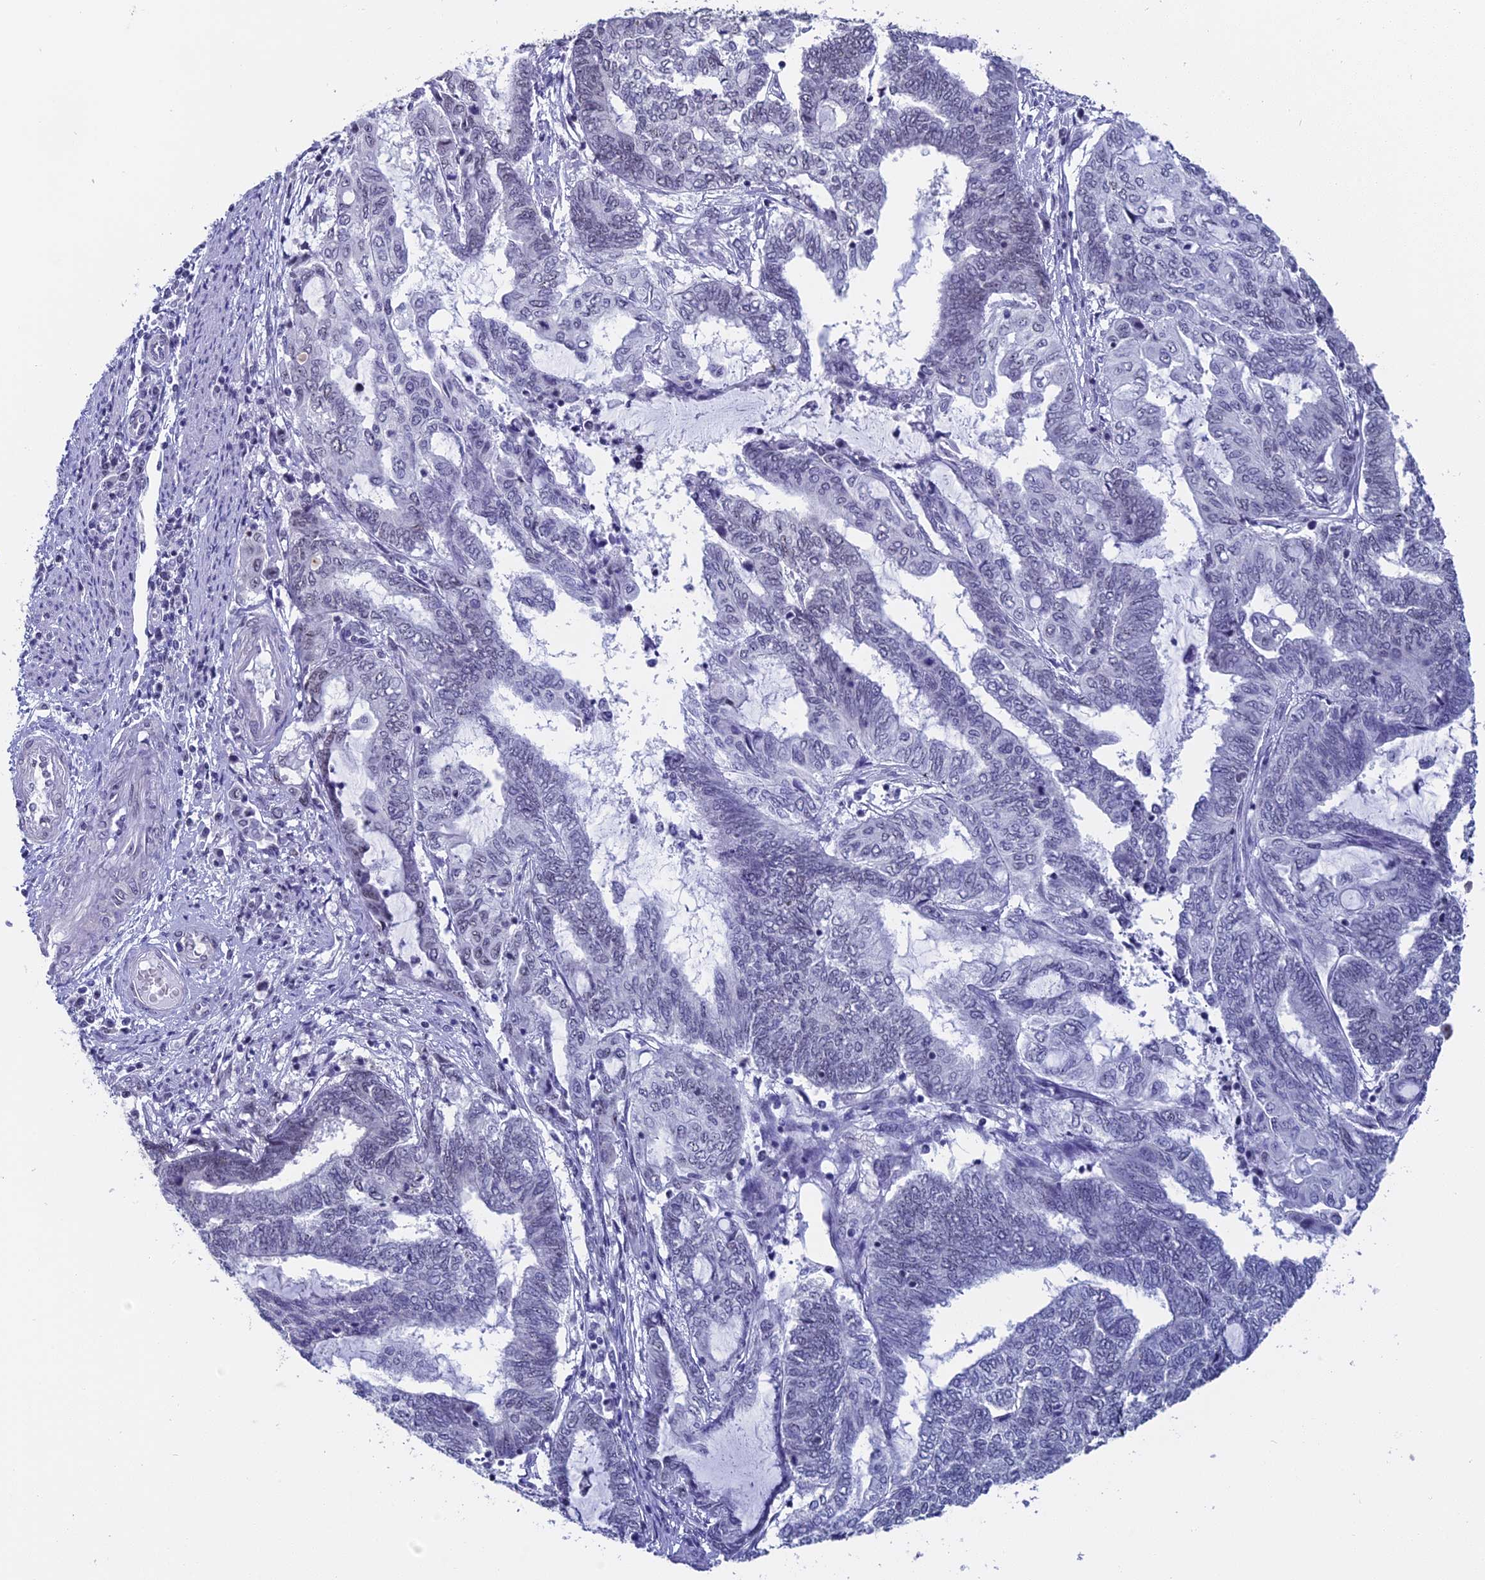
{"staining": {"intensity": "negative", "quantity": "none", "location": "none"}, "tissue": "endometrial cancer", "cell_type": "Tumor cells", "image_type": "cancer", "snomed": [{"axis": "morphology", "description": "Adenocarcinoma, NOS"}, {"axis": "topography", "description": "Uterus"}, {"axis": "topography", "description": "Endometrium"}], "caption": "IHC photomicrograph of neoplastic tissue: human endometrial cancer (adenocarcinoma) stained with DAB reveals no significant protein positivity in tumor cells. (DAB IHC, high magnification).", "gene": "CD2BP2", "patient": {"sex": "female", "age": 70}}